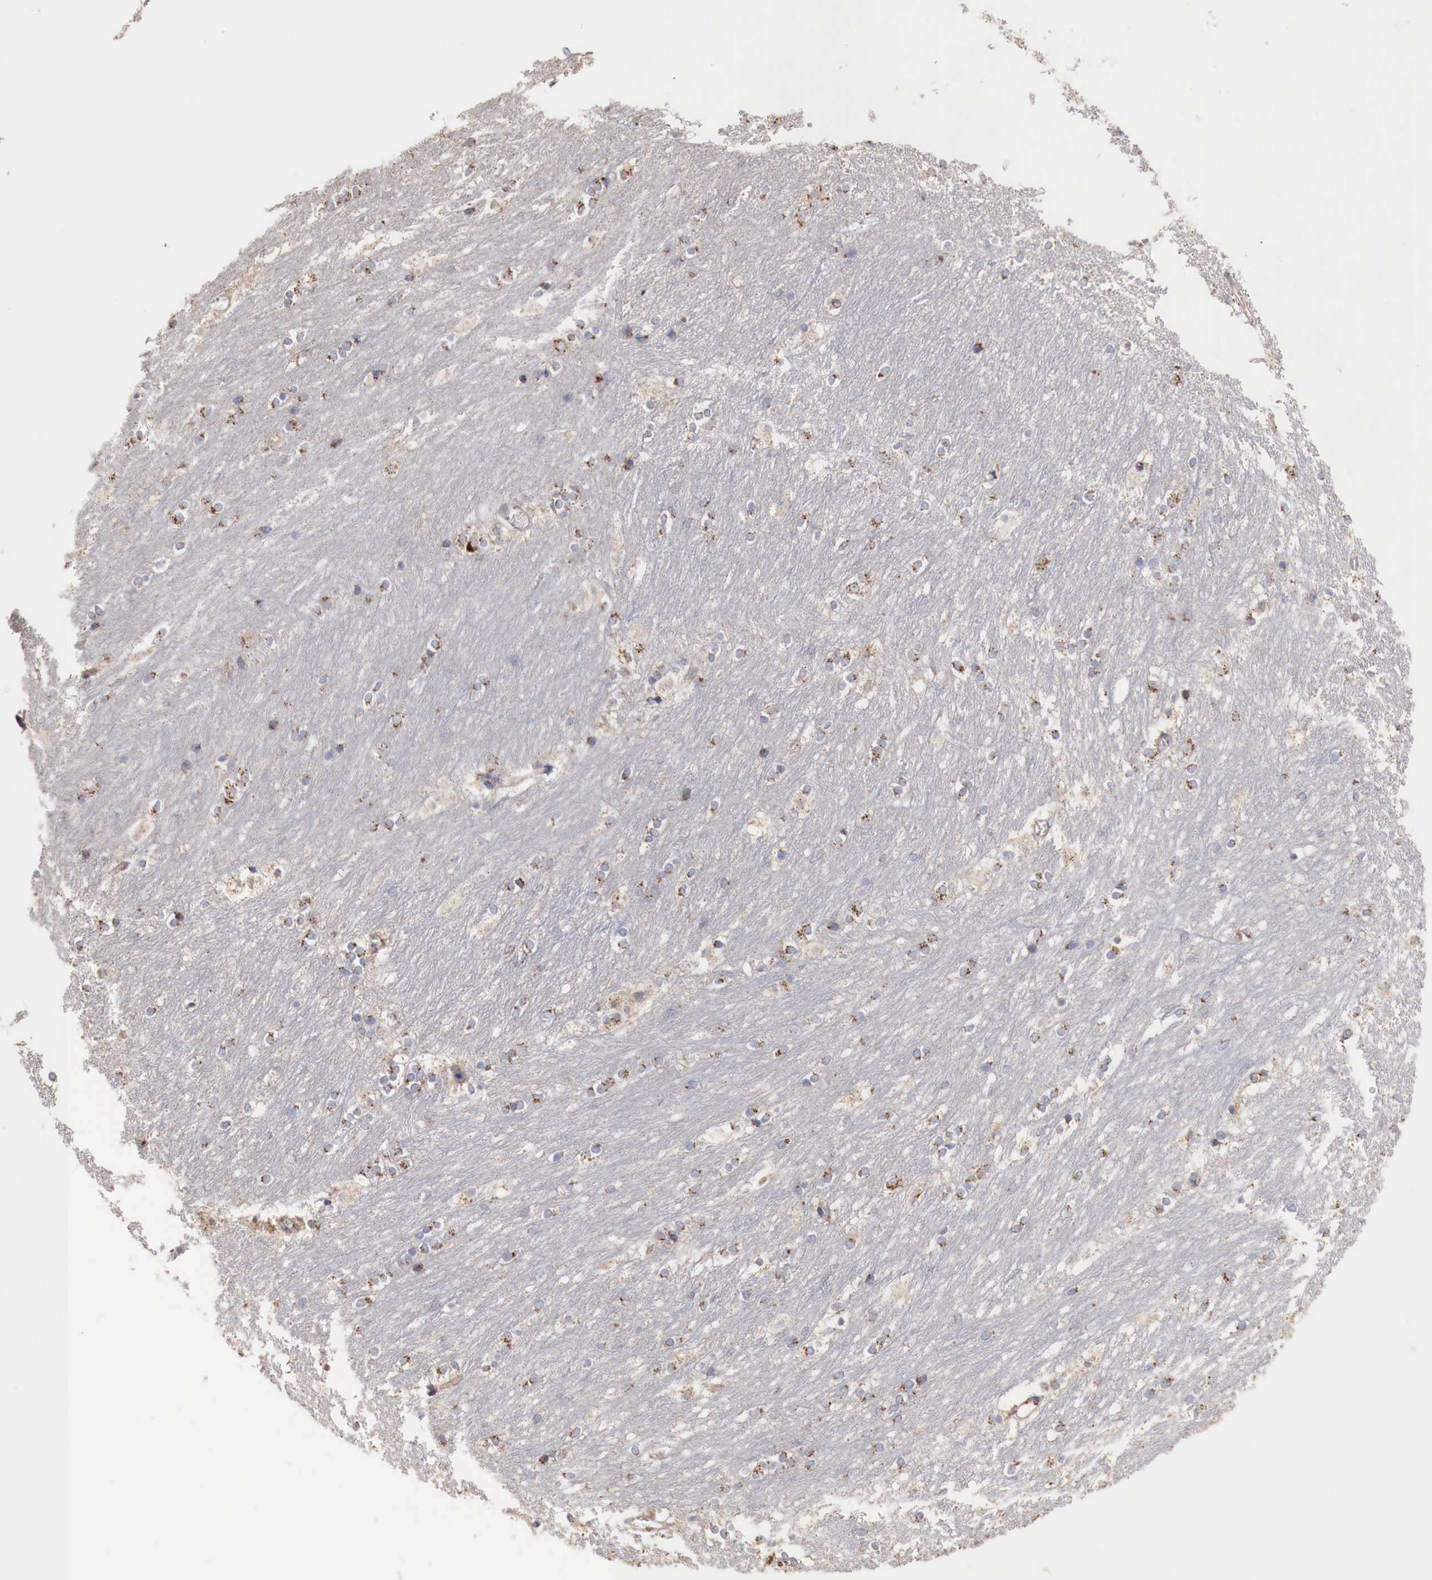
{"staining": {"intensity": "weak", "quantity": "<25%", "location": "cytoplasmic/membranous"}, "tissue": "caudate", "cell_type": "Glial cells", "image_type": "normal", "snomed": [{"axis": "morphology", "description": "Normal tissue, NOS"}, {"axis": "topography", "description": "Lateral ventricle wall"}], "caption": "There is no significant staining in glial cells of caudate. (Stains: DAB (3,3'-diaminobenzidine) immunohistochemistry with hematoxylin counter stain, Microscopy: brightfield microscopy at high magnification).", "gene": "SYAP1", "patient": {"sex": "female", "age": 19}}